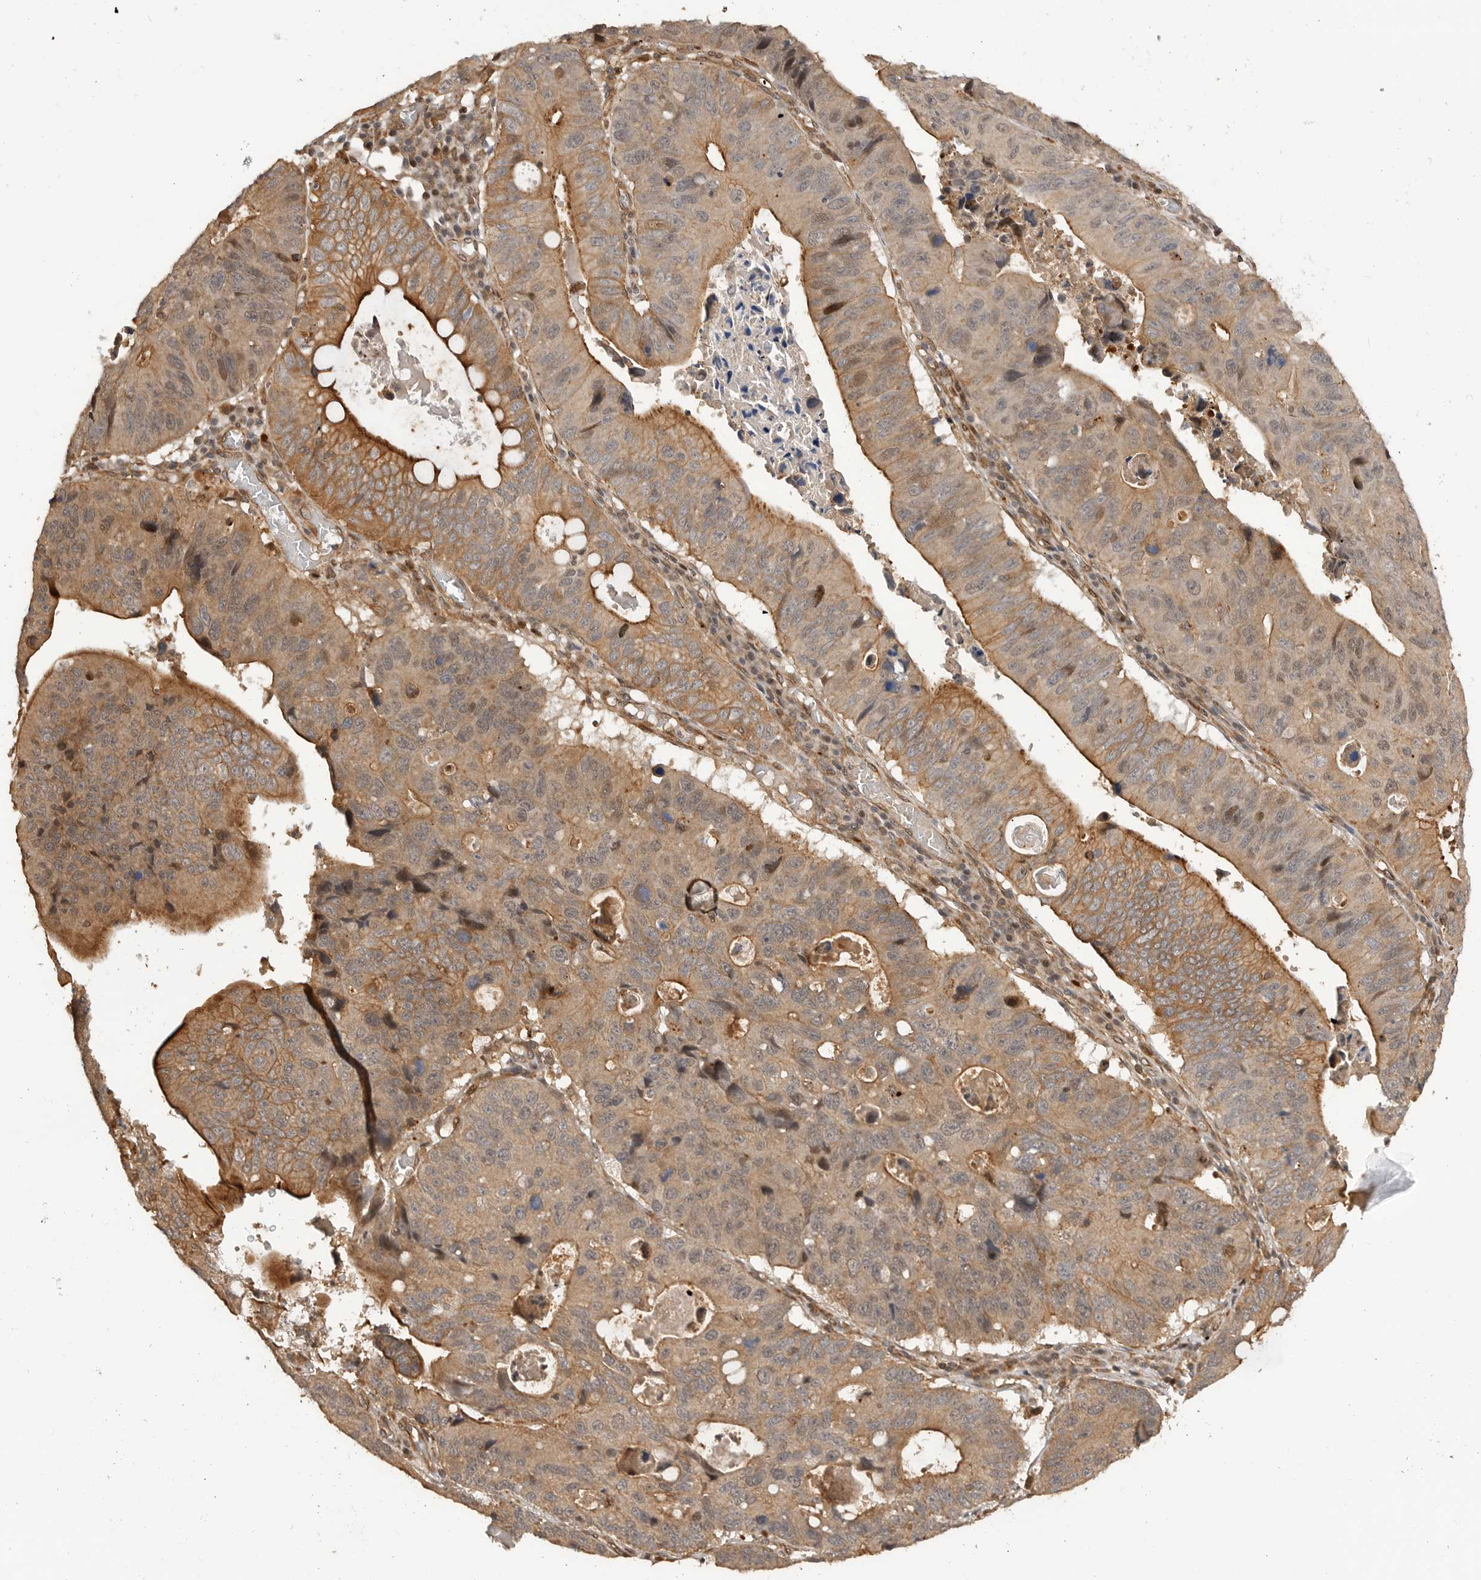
{"staining": {"intensity": "moderate", "quantity": ">75%", "location": "cytoplasmic/membranous"}, "tissue": "stomach cancer", "cell_type": "Tumor cells", "image_type": "cancer", "snomed": [{"axis": "morphology", "description": "Adenocarcinoma, NOS"}, {"axis": "topography", "description": "Stomach"}], "caption": "This photomicrograph exhibits immunohistochemistry (IHC) staining of stomach adenocarcinoma, with medium moderate cytoplasmic/membranous staining in about >75% of tumor cells.", "gene": "ADPRS", "patient": {"sex": "male", "age": 59}}